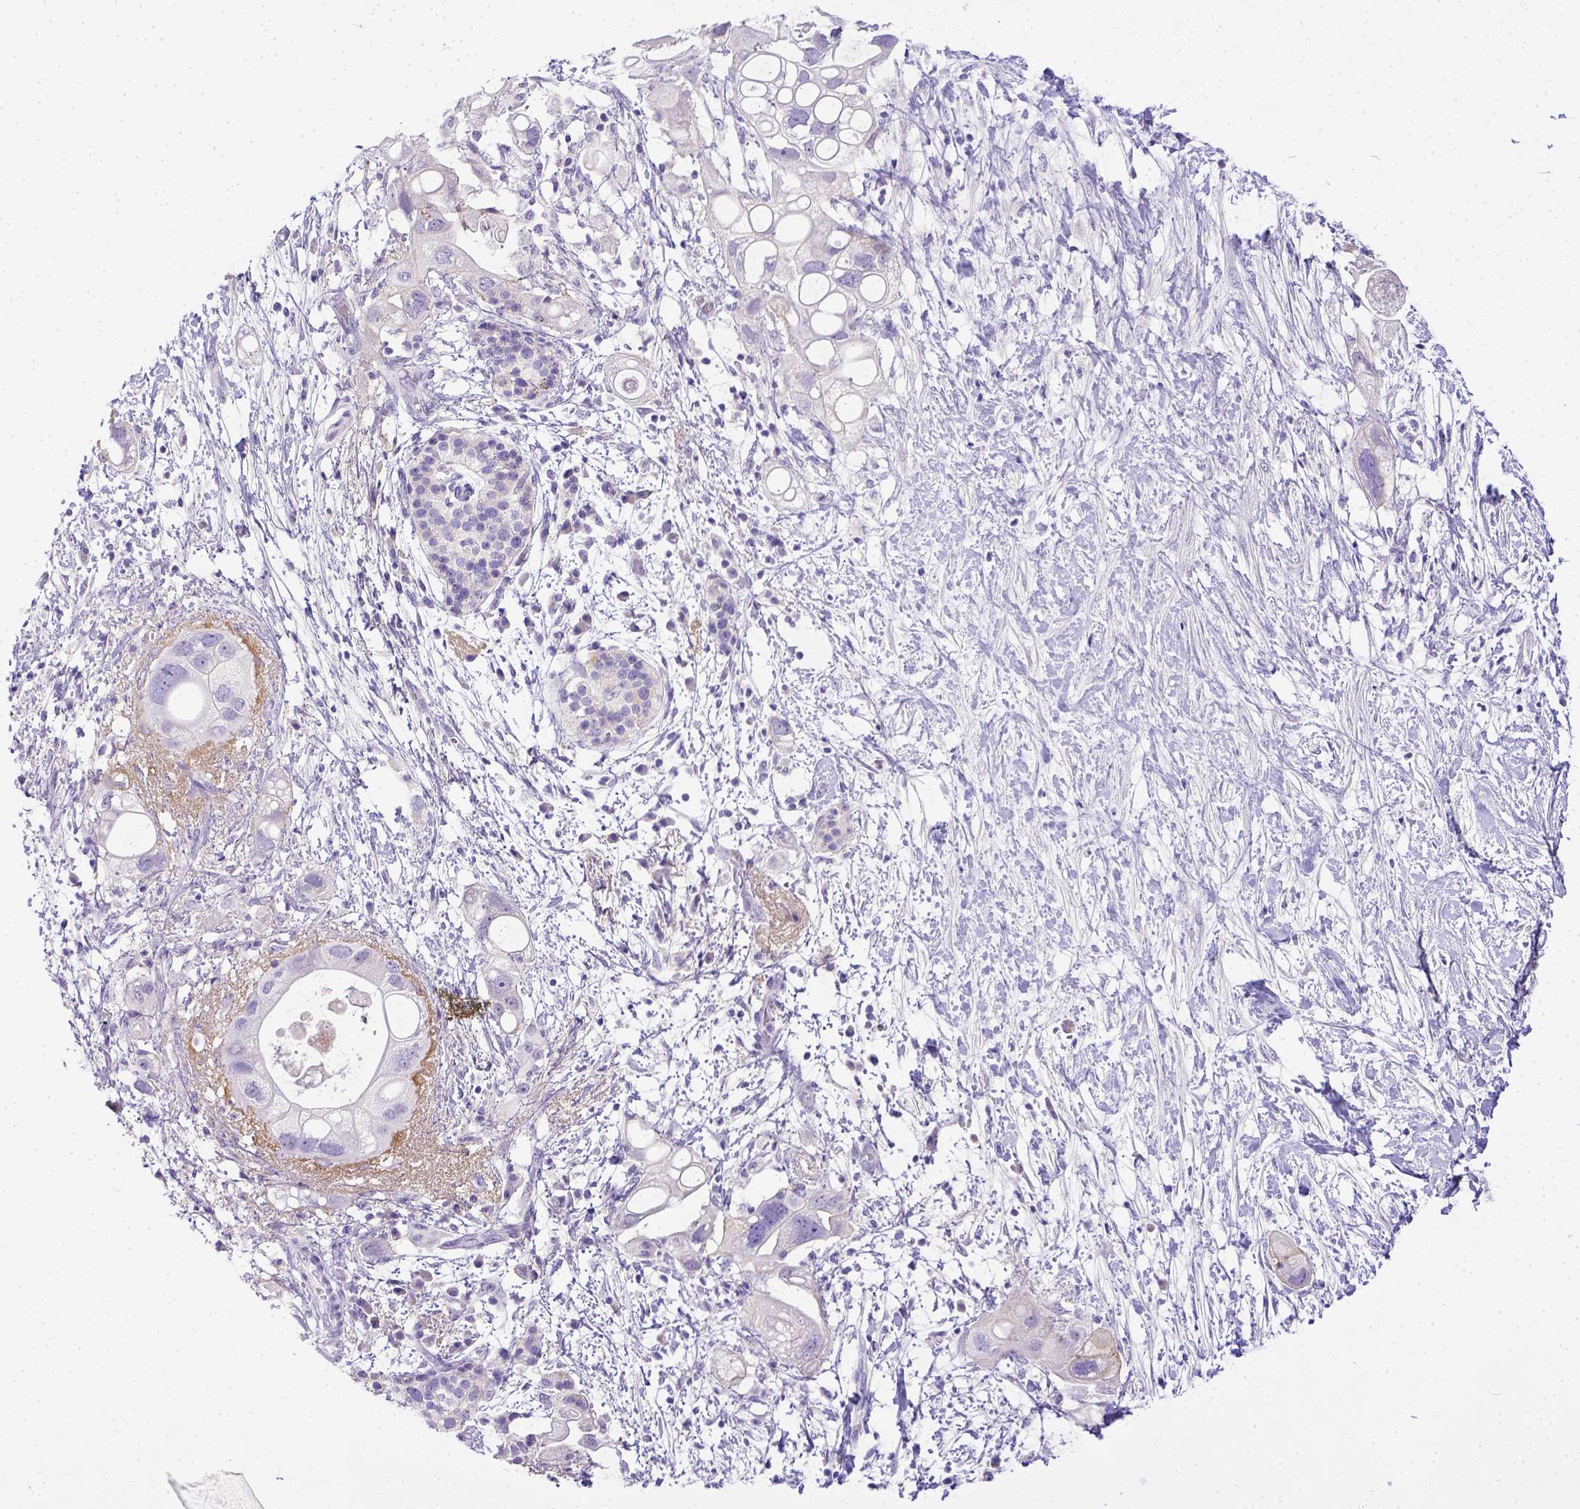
{"staining": {"intensity": "negative", "quantity": "none", "location": "none"}, "tissue": "pancreatic cancer", "cell_type": "Tumor cells", "image_type": "cancer", "snomed": [{"axis": "morphology", "description": "Adenocarcinoma, NOS"}, {"axis": "topography", "description": "Pancreas"}], "caption": "This is an immunohistochemistry (IHC) photomicrograph of adenocarcinoma (pancreatic). There is no expression in tumor cells.", "gene": "BTN1A1", "patient": {"sex": "female", "age": 72}}